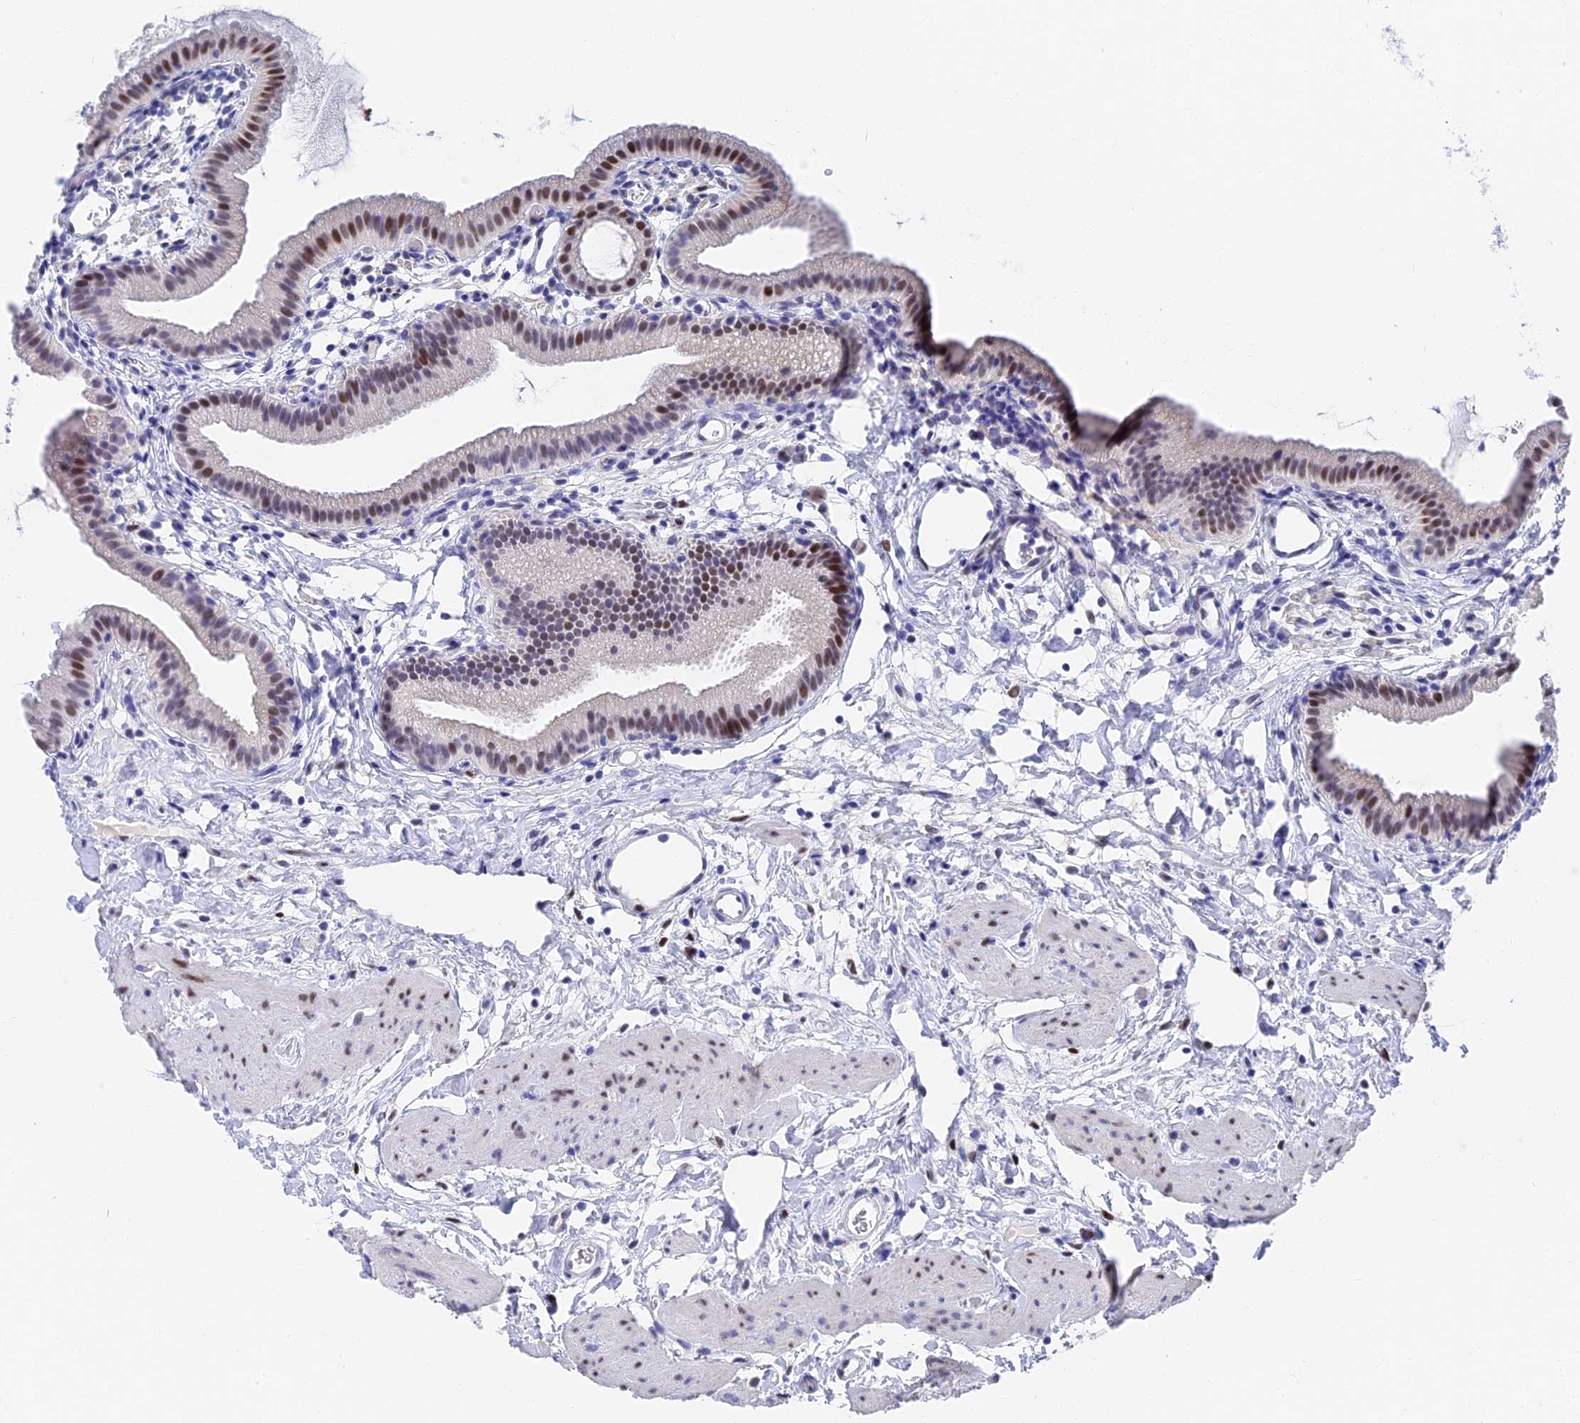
{"staining": {"intensity": "moderate", "quantity": "25%-75%", "location": "nuclear"}, "tissue": "gallbladder", "cell_type": "Glandular cells", "image_type": "normal", "snomed": [{"axis": "morphology", "description": "Normal tissue, NOS"}, {"axis": "topography", "description": "Gallbladder"}], "caption": "Normal gallbladder shows moderate nuclear positivity in approximately 25%-75% of glandular cells.", "gene": "VPS33B", "patient": {"sex": "female", "age": 46}}